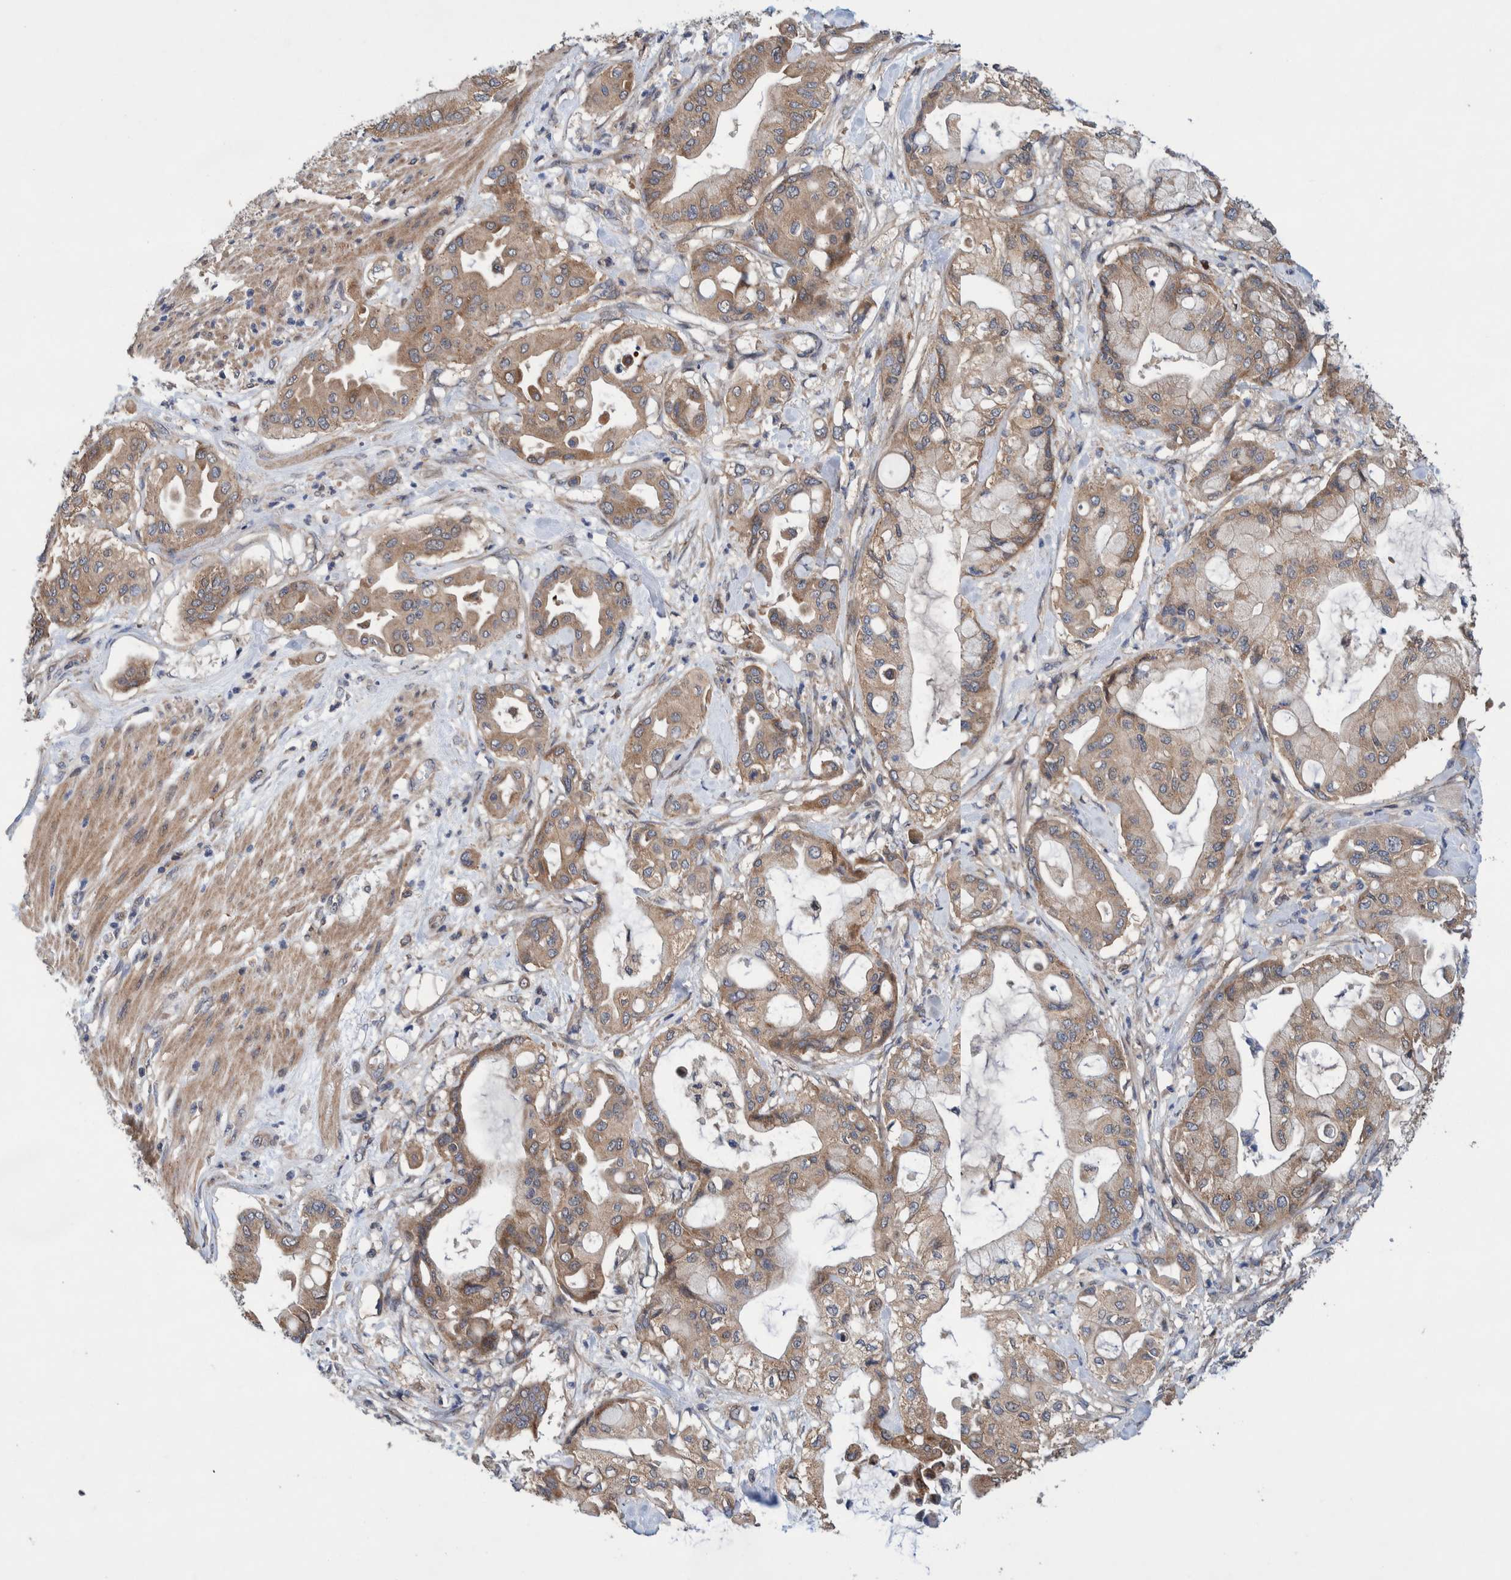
{"staining": {"intensity": "weak", "quantity": ">75%", "location": "cytoplasmic/membranous"}, "tissue": "pancreatic cancer", "cell_type": "Tumor cells", "image_type": "cancer", "snomed": [{"axis": "morphology", "description": "Adenocarcinoma, NOS"}, {"axis": "morphology", "description": "Adenocarcinoma, metastatic, NOS"}, {"axis": "topography", "description": "Lymph node"}, {"axis": "topography", "description": "Pancreas"}, {"axis": "topography", "description": "Duodenum"}], "caption": "An image of metastatic adenocarcinoma (pancreatic) stained for a protein exhibits weak cytoplasmic/membranous brown staining in tumor cells. (DAB = brown stain, brightfield microscopy at high magnification).", "gene": "PIK3R6", "patient": {"sex": "female", "age": 64}}